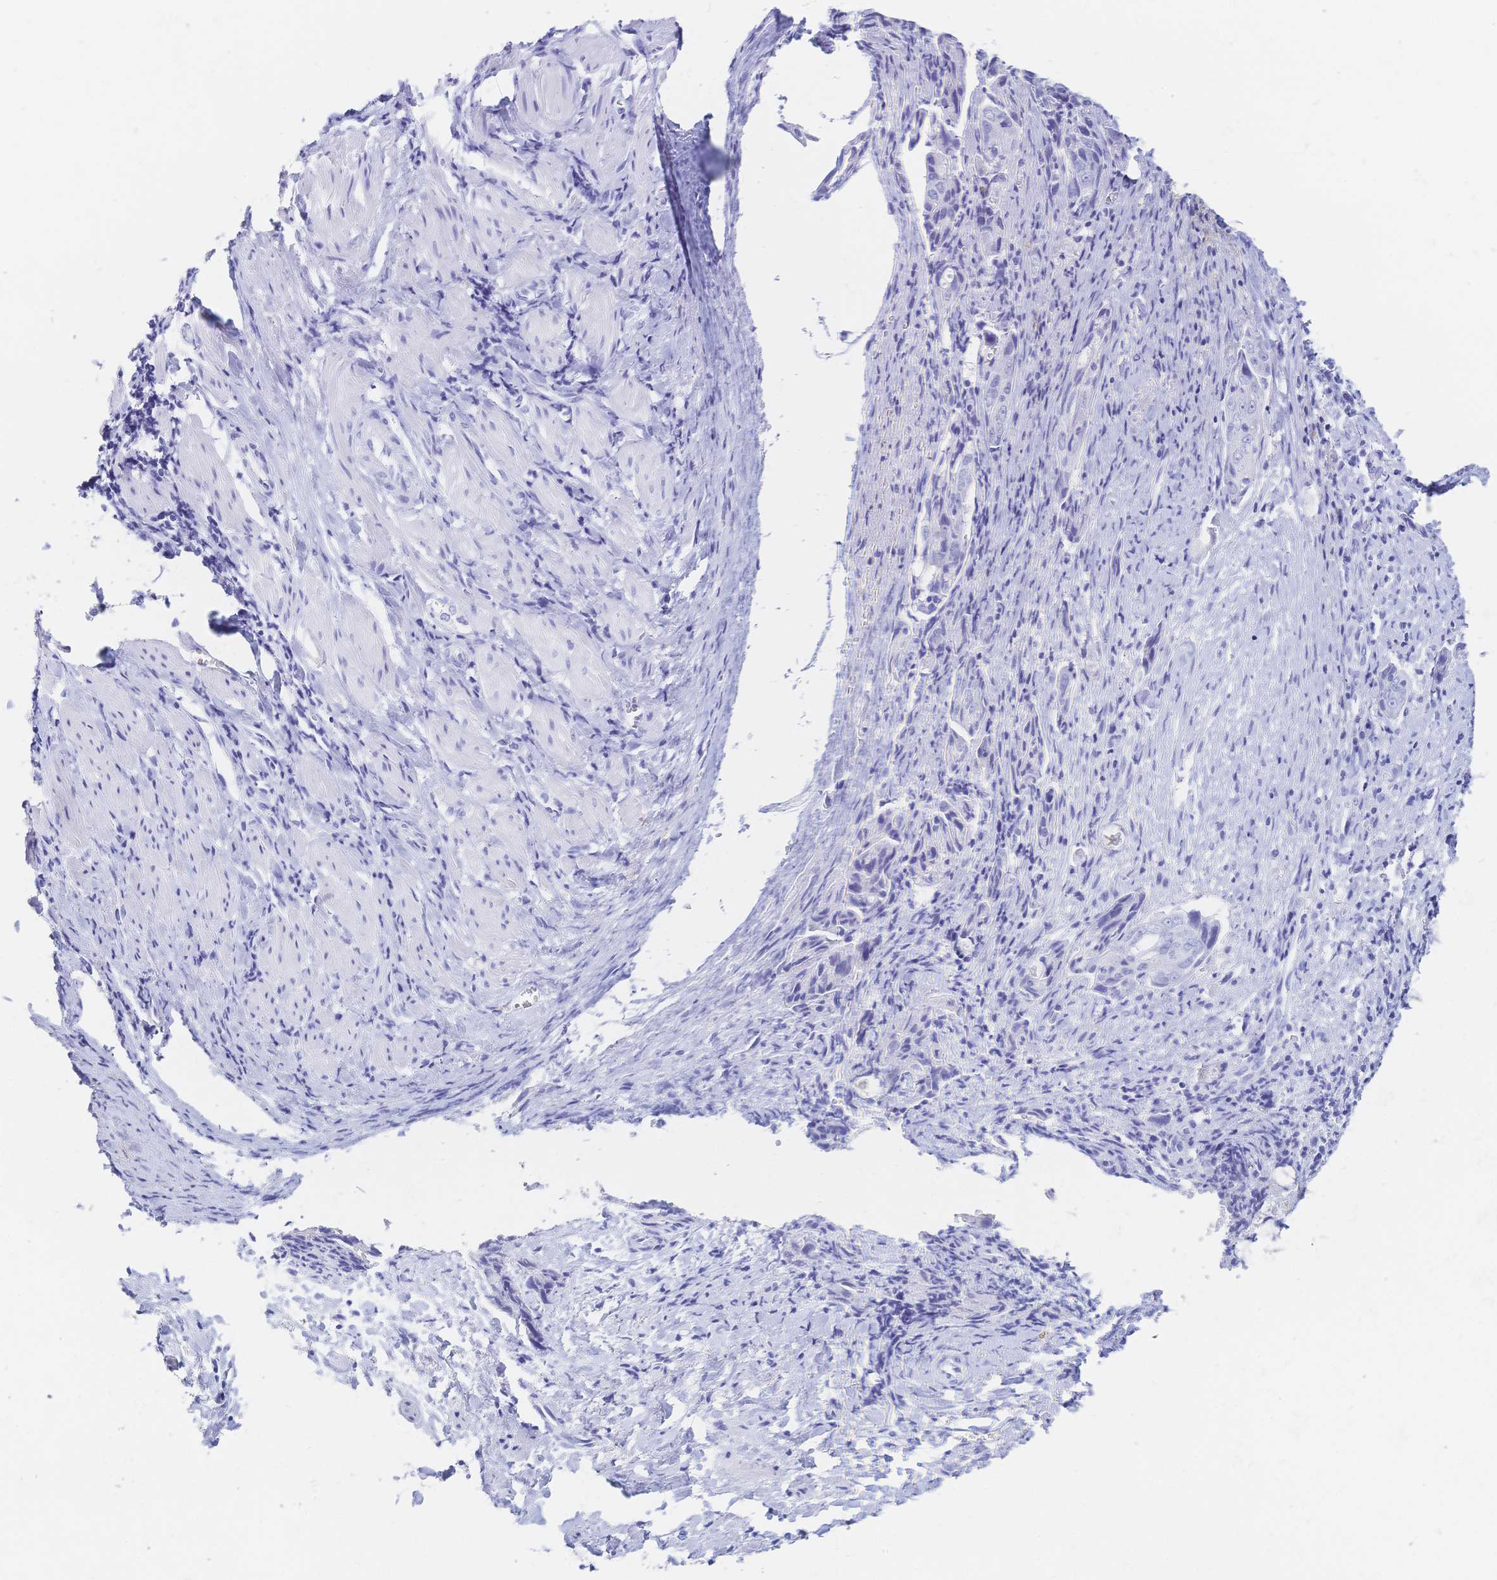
{"staining": {"intensity": "negative", "quantity": "none", "location": "none"}, "tissue": "ovarian cancer", "cell_type": "Tumor cells", "image_type": "cancer", "snomed": [{"axis": "morphology", "description": "Carcinoma, endometroid"}, {"axis": "topography", "description": "Ovary"}], "caption": "High power microscopy photomicrograph of an immunohistochemistry (IHC) micrograph of ovarian endometroid carcinoma, revealing no significant staining in tumor cells.", "gene": "MEP1B", "patient": {"sex": "female", "age": 70}}